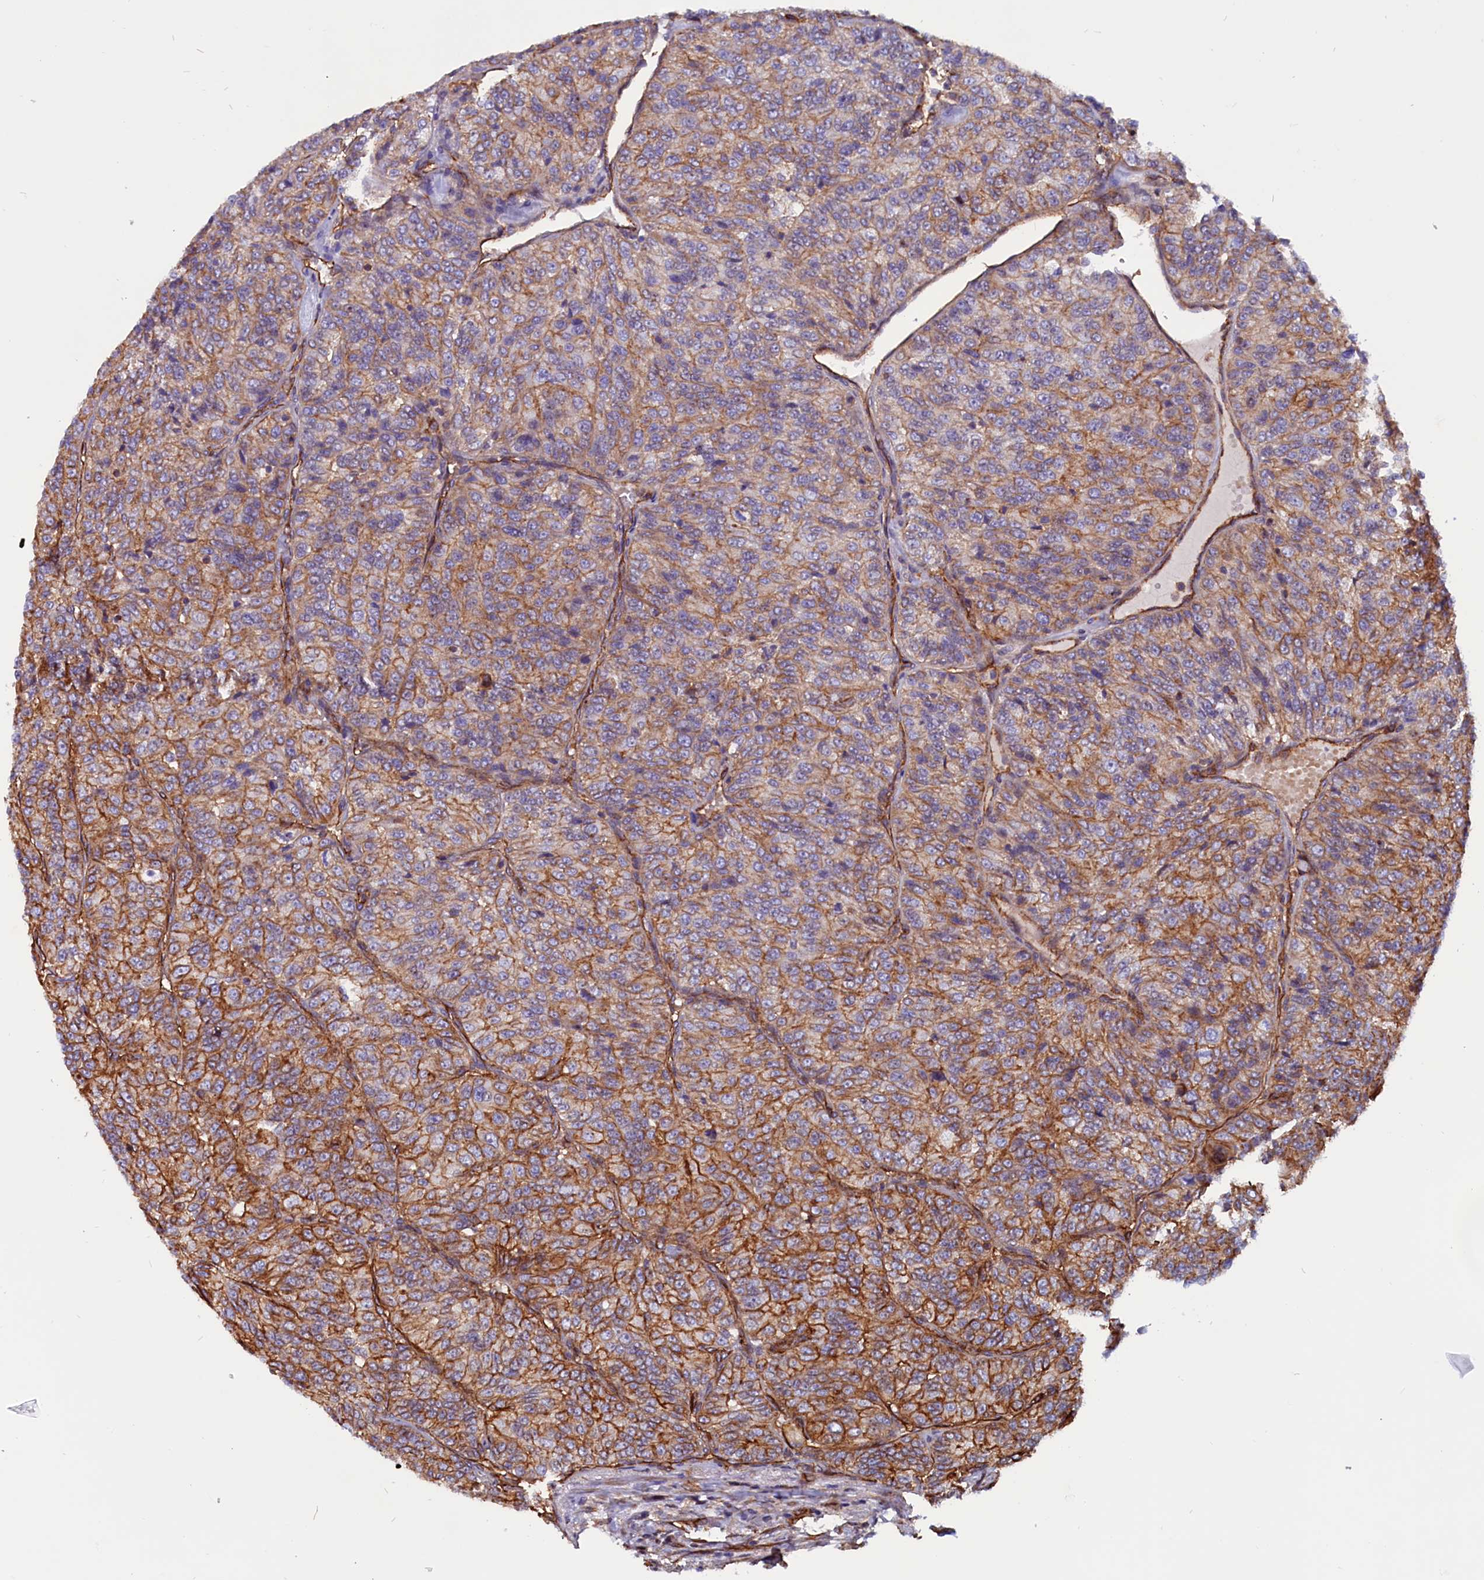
{"staining": {"intensity": "moderate", "quantity": ">75%", "location": "cytoplasmic/membranous"}, "tissue": "renal cancer", "cell_type": "Tumor cells", "image_type": "cancer", "snomed": [{"axis": "morphology", "description": "Adenocarcinoma, NOS"}, {"axis": "topography", "description": "Kidney"}], "caption": "Renal cancer stained with IHC demonstrates moderate cytoplasmic/membranous positivity in about >75% of tumor cells.", "gene": "ZNF749", "patient": {"sex": "female", "age": 63}}